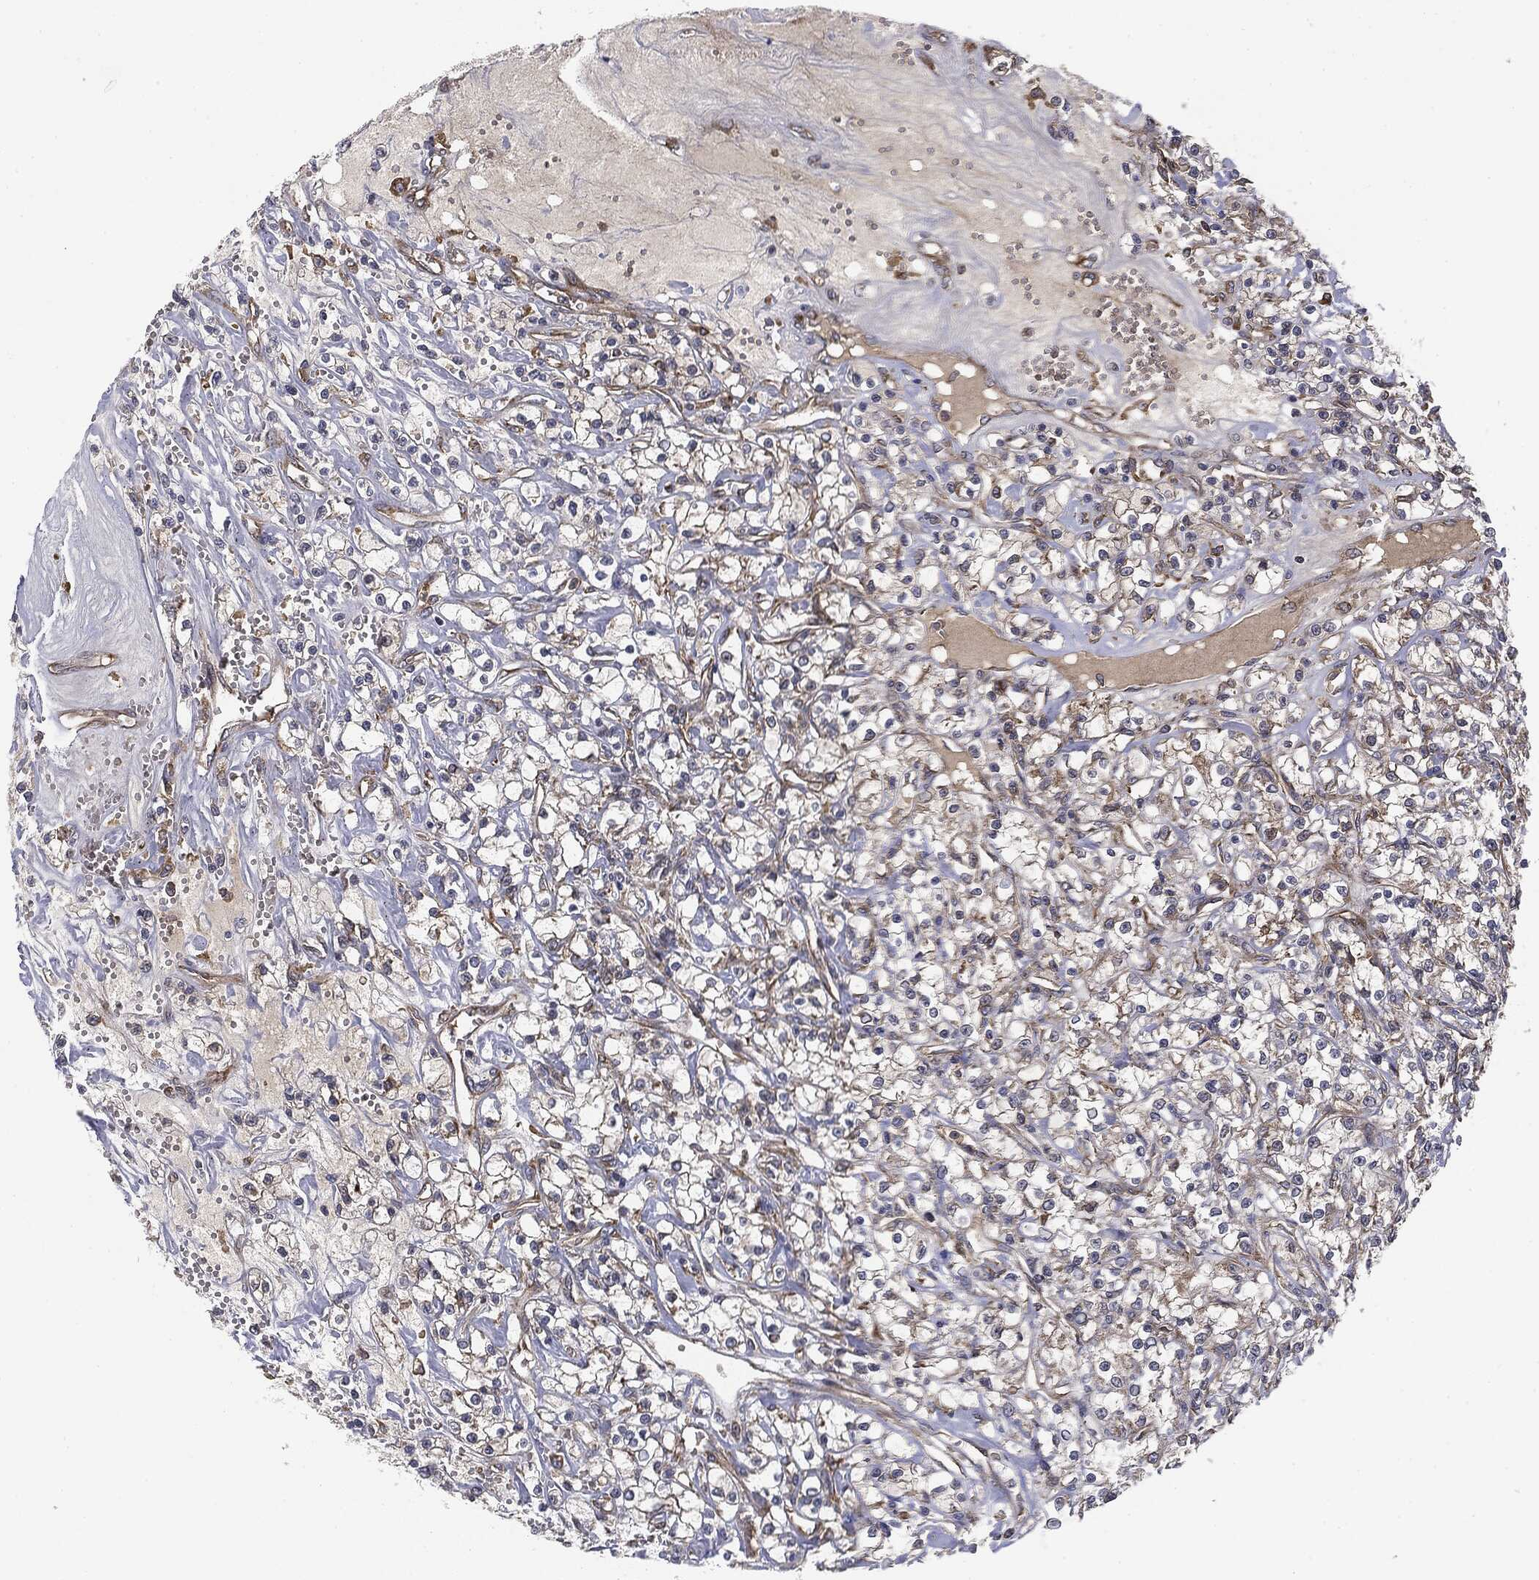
{"staining": {"intensity": "negative", "quantity": "none", "location": "none"}, "tissue": "renal cancer", "cell_type": "Tumor cells", "image_type": "cancer", "snomed": [{"axis": "morphology", "description": "Adenocarcinoma, NOS"}, {"axis": "topography", "description": "Kidney"}], "caption": "A photomicrograph of renal cancer (adenocarcinoma) stained for a protein reveals no brown staining in tumor cells. Nuclei are stained in blue.", "gene": "EIF2AK2", "patient": {"sex": "female", "age": 59}}